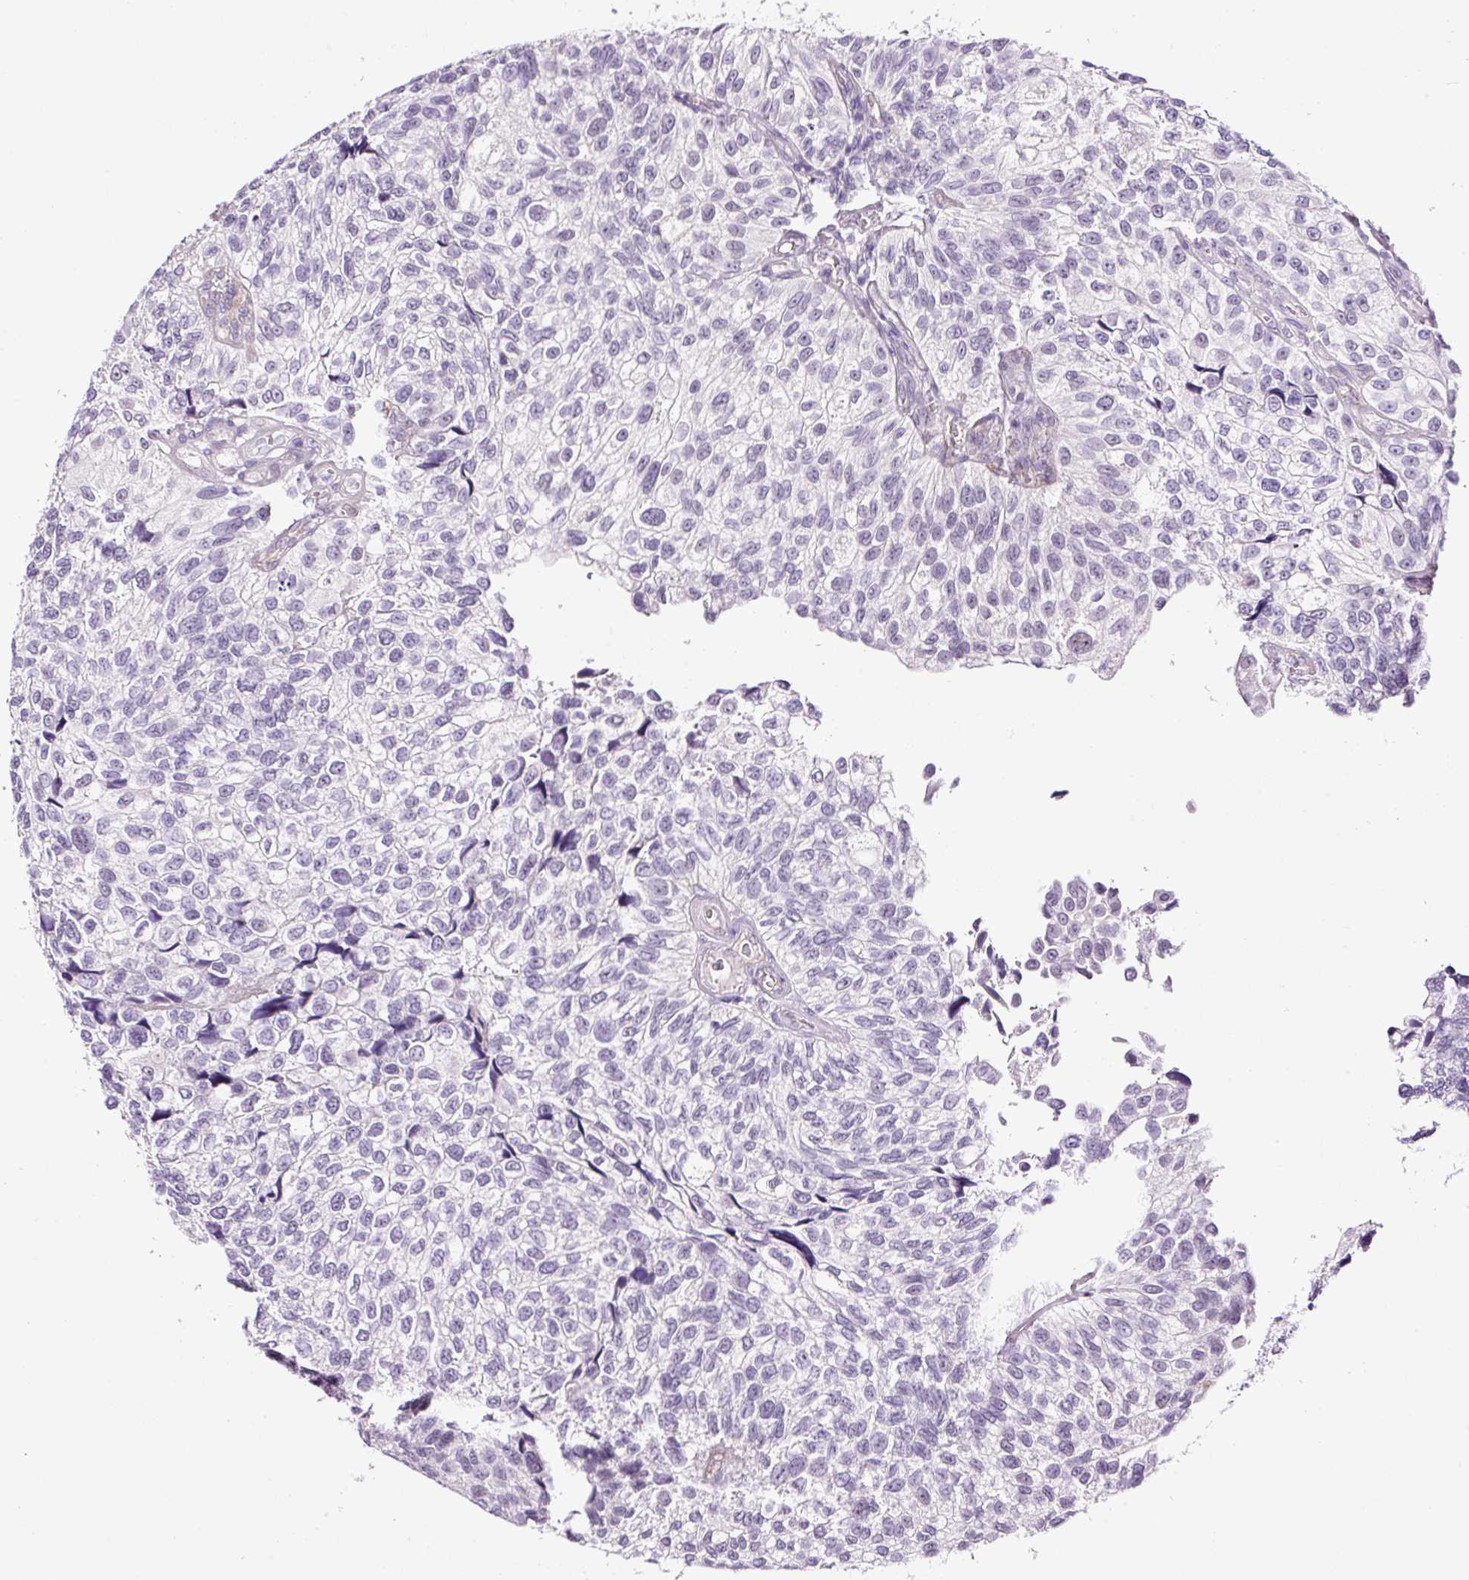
{"staining": {"intensity": "negative", "quantity": "none", "location": "none"}, "tissue": "urothelial cancer", "cell_type": "Tumor cells", "image_type": "cancer", "snomed": [{"axis": "morphology", "description": "Urothelial carcinoma, NOS"}, {"axis": "topography", "description": "Urinary bladder"}], "caption": "Human transitional cell carcinoma stained for a protein using immunohistochemistry demonstrates no staining in tumor cells.", "gene": "RTF2", "patient": {"sex": "male", "age": 87}}